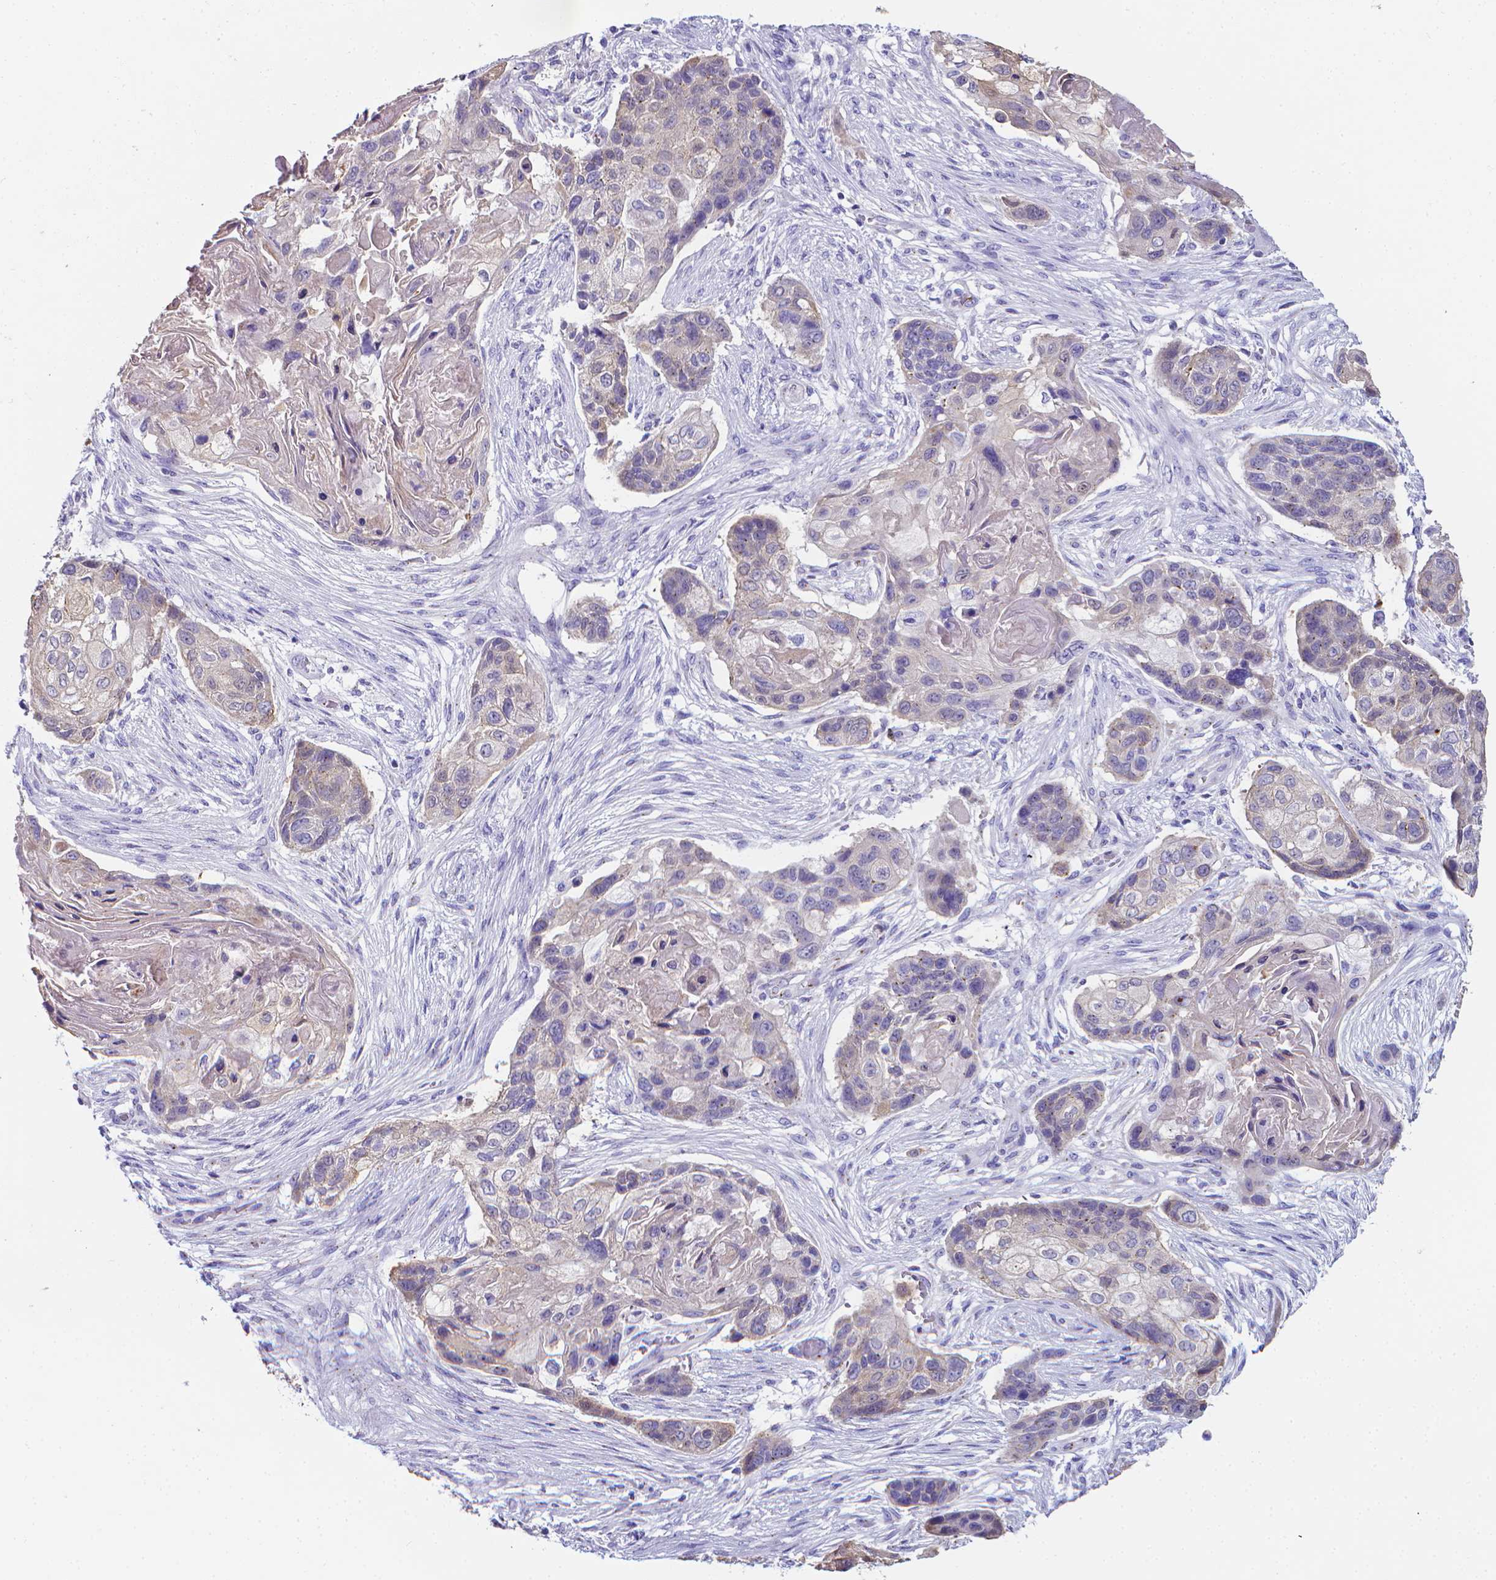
{"staining": {"intensity": "negative", "quantity": "none", "location": "none"}, "tissue": "lung cancer", "cell_type": "Tumor cells", "image_type": "cancer", "snomed": [{"axis": "morphology", "description": "Squamous cell carcinoma, NOS"}, {"axis": "topography", "description": "Lung"}], "caption": "A photomicrograph of lung squamous cell carcinoma stained for a protein displays no brown staining in tumor cells.", "gene": "LRRC73", "patient": {"sex": "male", "age": 69}}